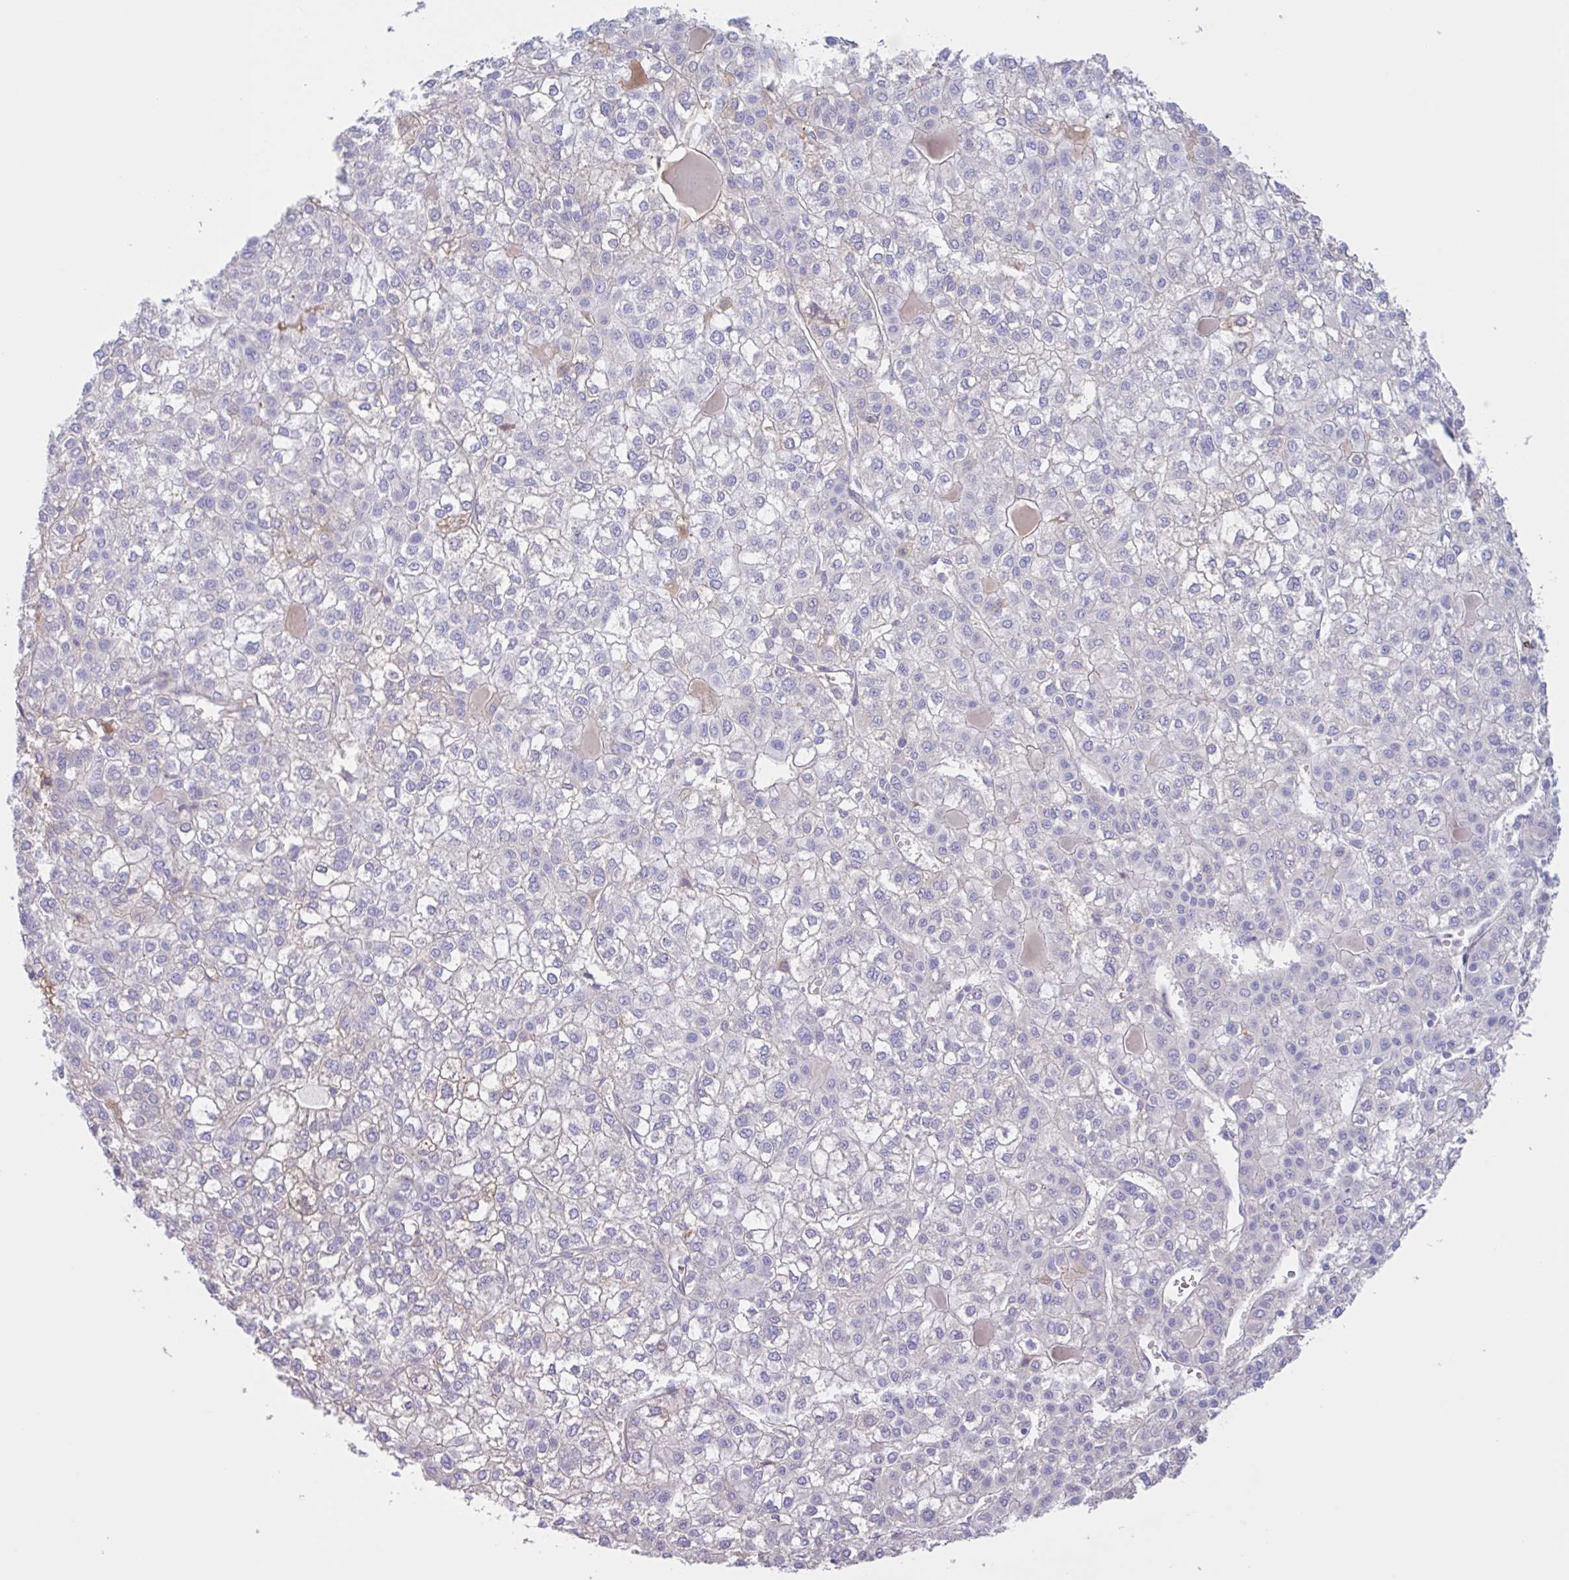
{"staining": {"intensity": "negative", "quantity": "none", "location": "none"}, "tissue": "liver cancer", "cell_type": "Tumor cells", "image_type": "cancer", "snomed": [{"axis": "morphology", "description": "Carcinoma, Hepatocellular, NOS"}, {"axis": "topography", "description": "Liver"}], "caption": "Immunohistochemistry (IHC) histopathology image of liver cancer stained for a protein (brown), which shows no positivity in tumor cells. Nuclei are stained in blue.", "gene": "LARGE2", "patient": {"sex": "female", "age": 43}}